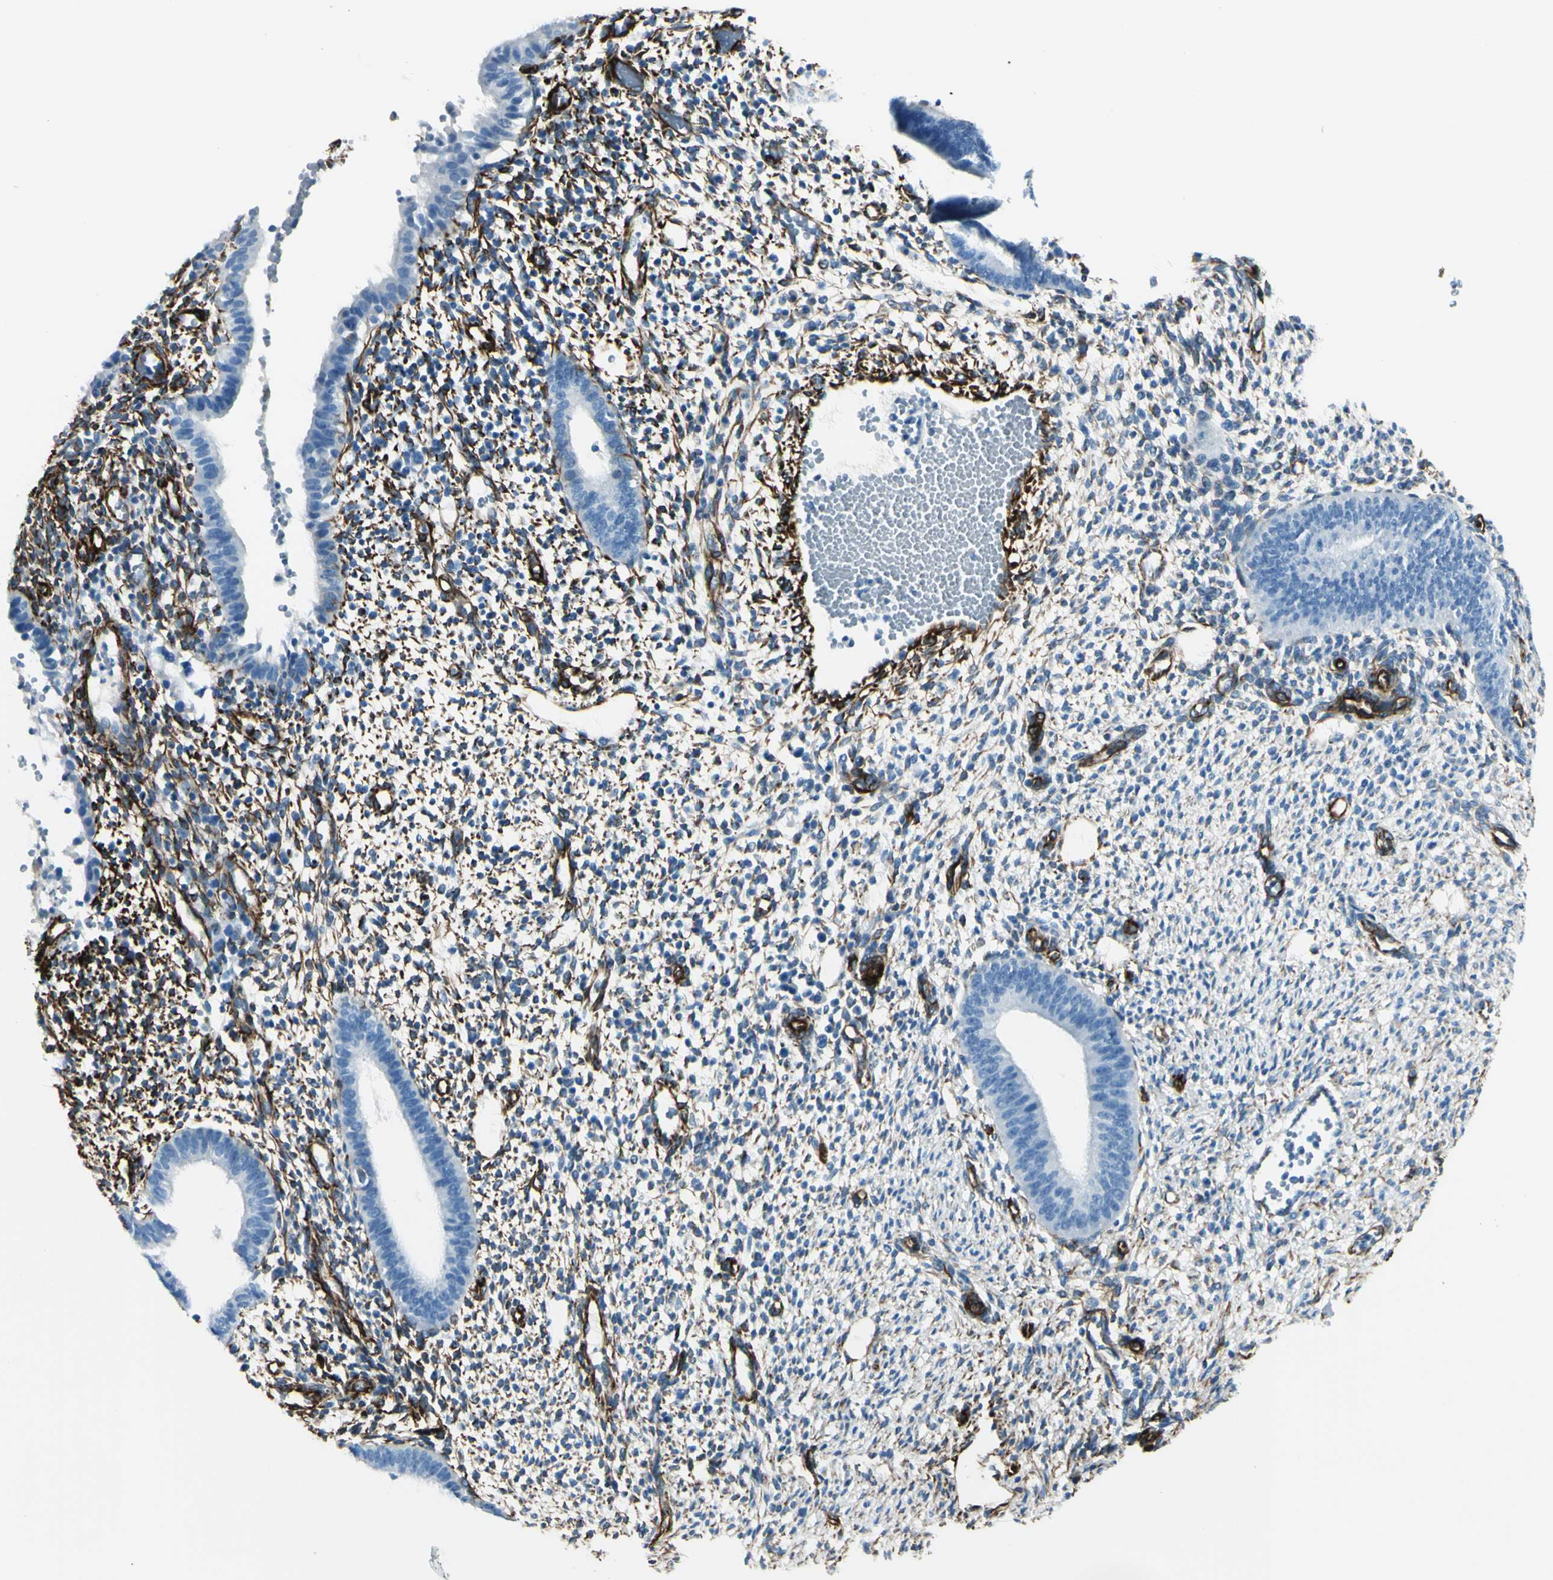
{"staining": {"intensity": "negative", "quantity": "none", "location": "none"}, "tissue": "endometrium", "cell_type": "Cells in endometrial stroma", "image_type": "normal", "snomed": [{"axis": "morphology", "description": "Normal tissue, NOS"}, {"axis": "topography", "description": "Endometrium"}], "caption": "Cells in endometrial stroma are negative for brown protein staining in benign endometrium. Nuclei are stained in blue.", "gene": "PTH2R", "patient": {"sex": "female", "age": 35}}